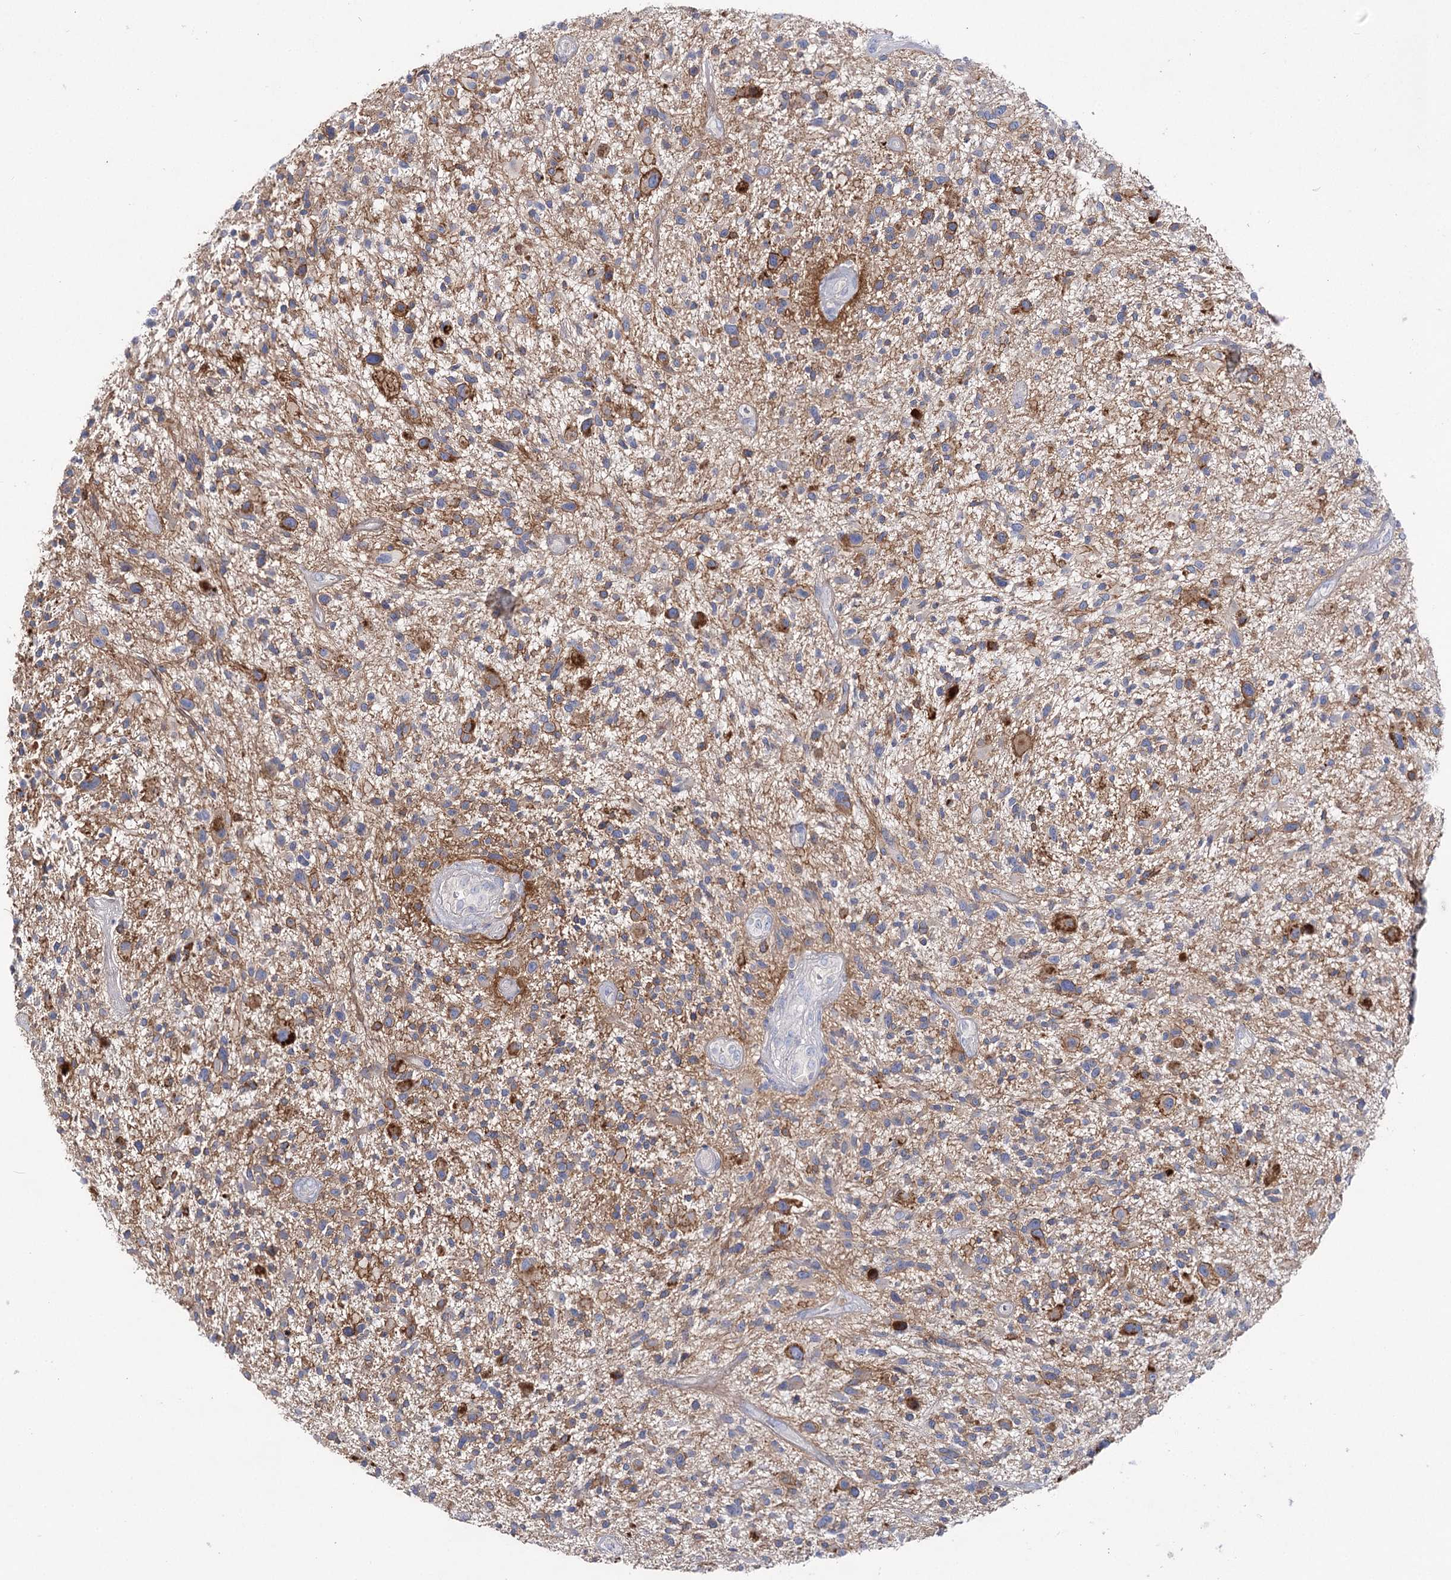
{"staining": {"intensity": "moderate", "quantity": ">75%", "location": "cytoplasmic/membranous"}, "tissue": "glioma", "cell_type": "Tumor cells", "image_type": "cancer", "snomed": [{"axis": "morphology", "description": "Glioma, malignant, High grade"}, {"axis": "topography", "description": "Brain"}], "caption": "Protein expression analysis of malignant high-grade glioma displays moderate cytoplasmic/membranous staining in approximately >75% of tumor cells.", "gene": "NRAP", "patient": {"sex": "male", "age": 47}}